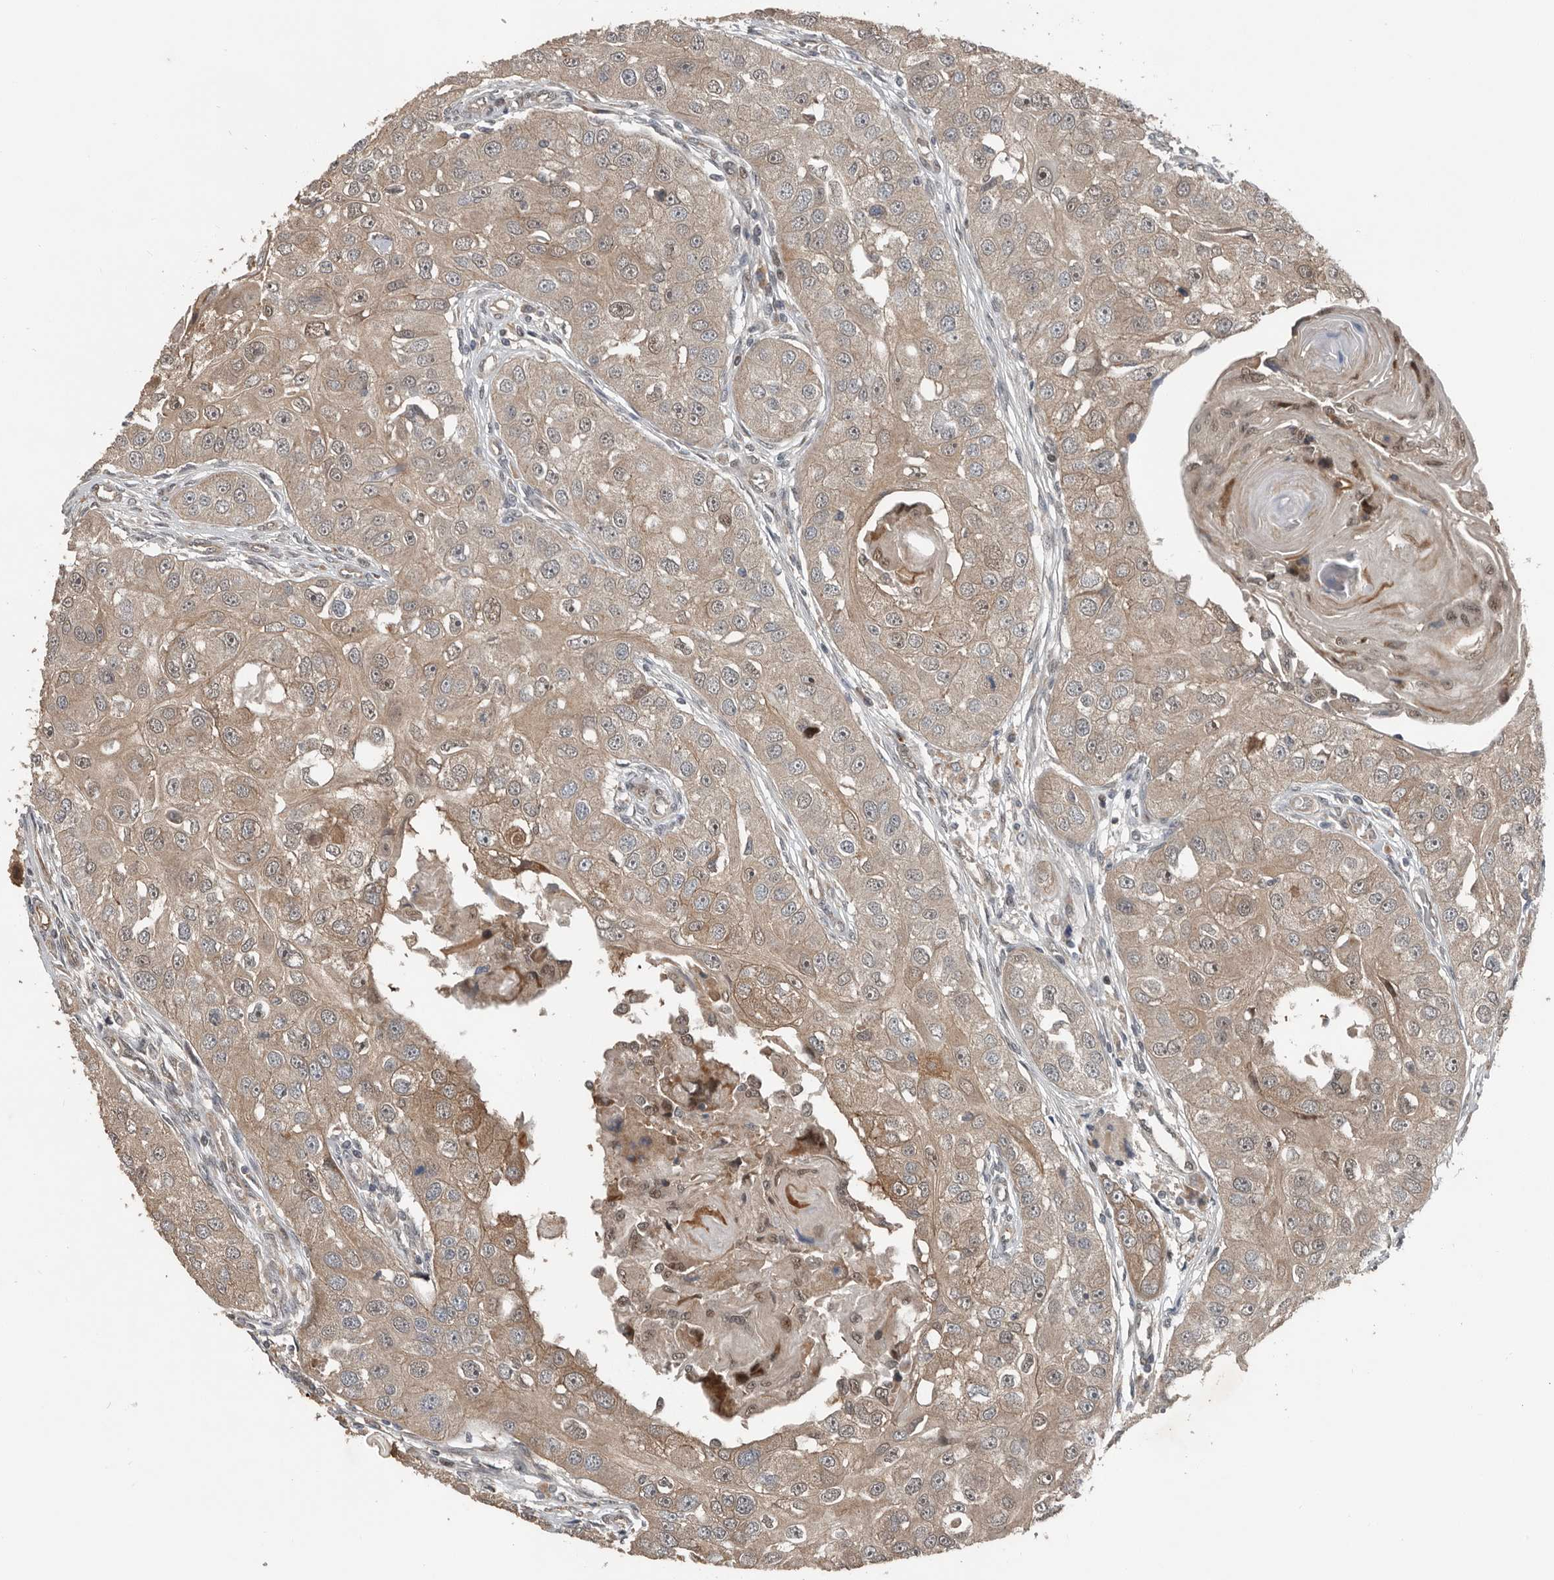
{"staining": {"intensity": "moderate", "quantity": ">75%", "location": "cytoplasmic/membranous,nuclear"}, "tissue": "head and neck cancer", "cell_type": "Tumor cells", "image_type": "cancer", "snomed": [{"axis": "morphology", "description": "Normal tissue, NOS"}, {"axis": "morphology", "description": "Squamous cell carcinoma, NOS"}, {"axis": "topography", "description": "Skeletal muscle"}, {"axis": "topography", "description": "Head-Neck"}], "caption": "Immunohistochemistry photomicrograph of neoplastic tissue: head and neck squamous cell carcinoma stained using IHC displays medium levels of moderate protein expression localized specifically in the cytoplasmic/membranous and nuclear of tumor cells, appearing as a cytoplasmic/membranous and nuclear brown color.", "gene": "YOD1", "patient": {"sex": "male", "age": 51}}